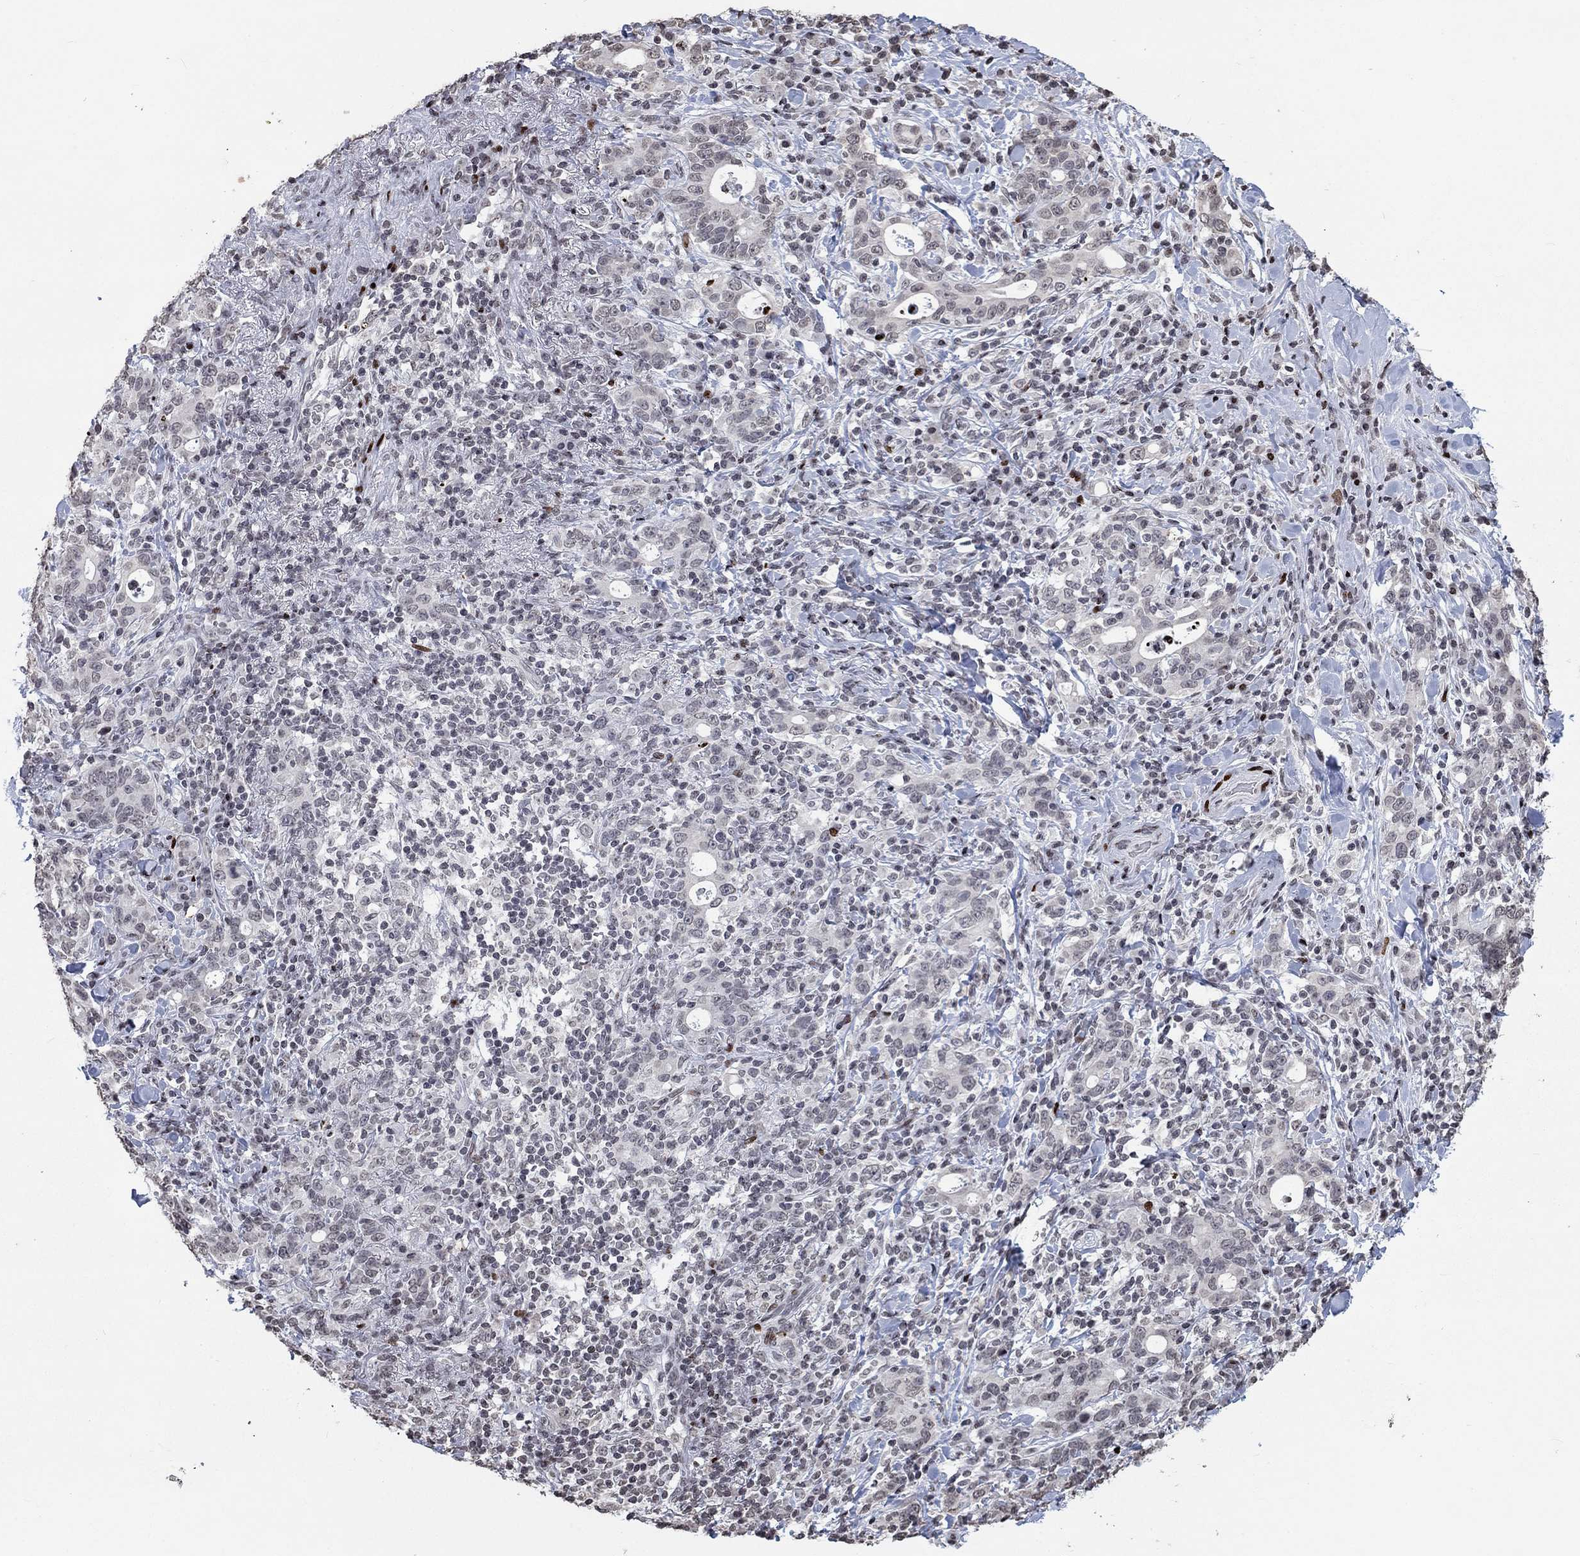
{"staining": {"intensity": "negative", "quantity": "none", "location": "none"}, "tissue": "stomach cancer", "cell_type": "Tumor cells", "image_type": "cancer", "snomed": [{"axis": "morphology", "description": "Adenocarcinoma, NOS"}, {"axis": "topography", "description": "Stomach"}], "caption": "Histopathology image shows no significant protein staining in tumor cells of adenocarcinoma (stomach).", "gene": "SRSF3", "patient": {"sex": "male", "age": 79}}